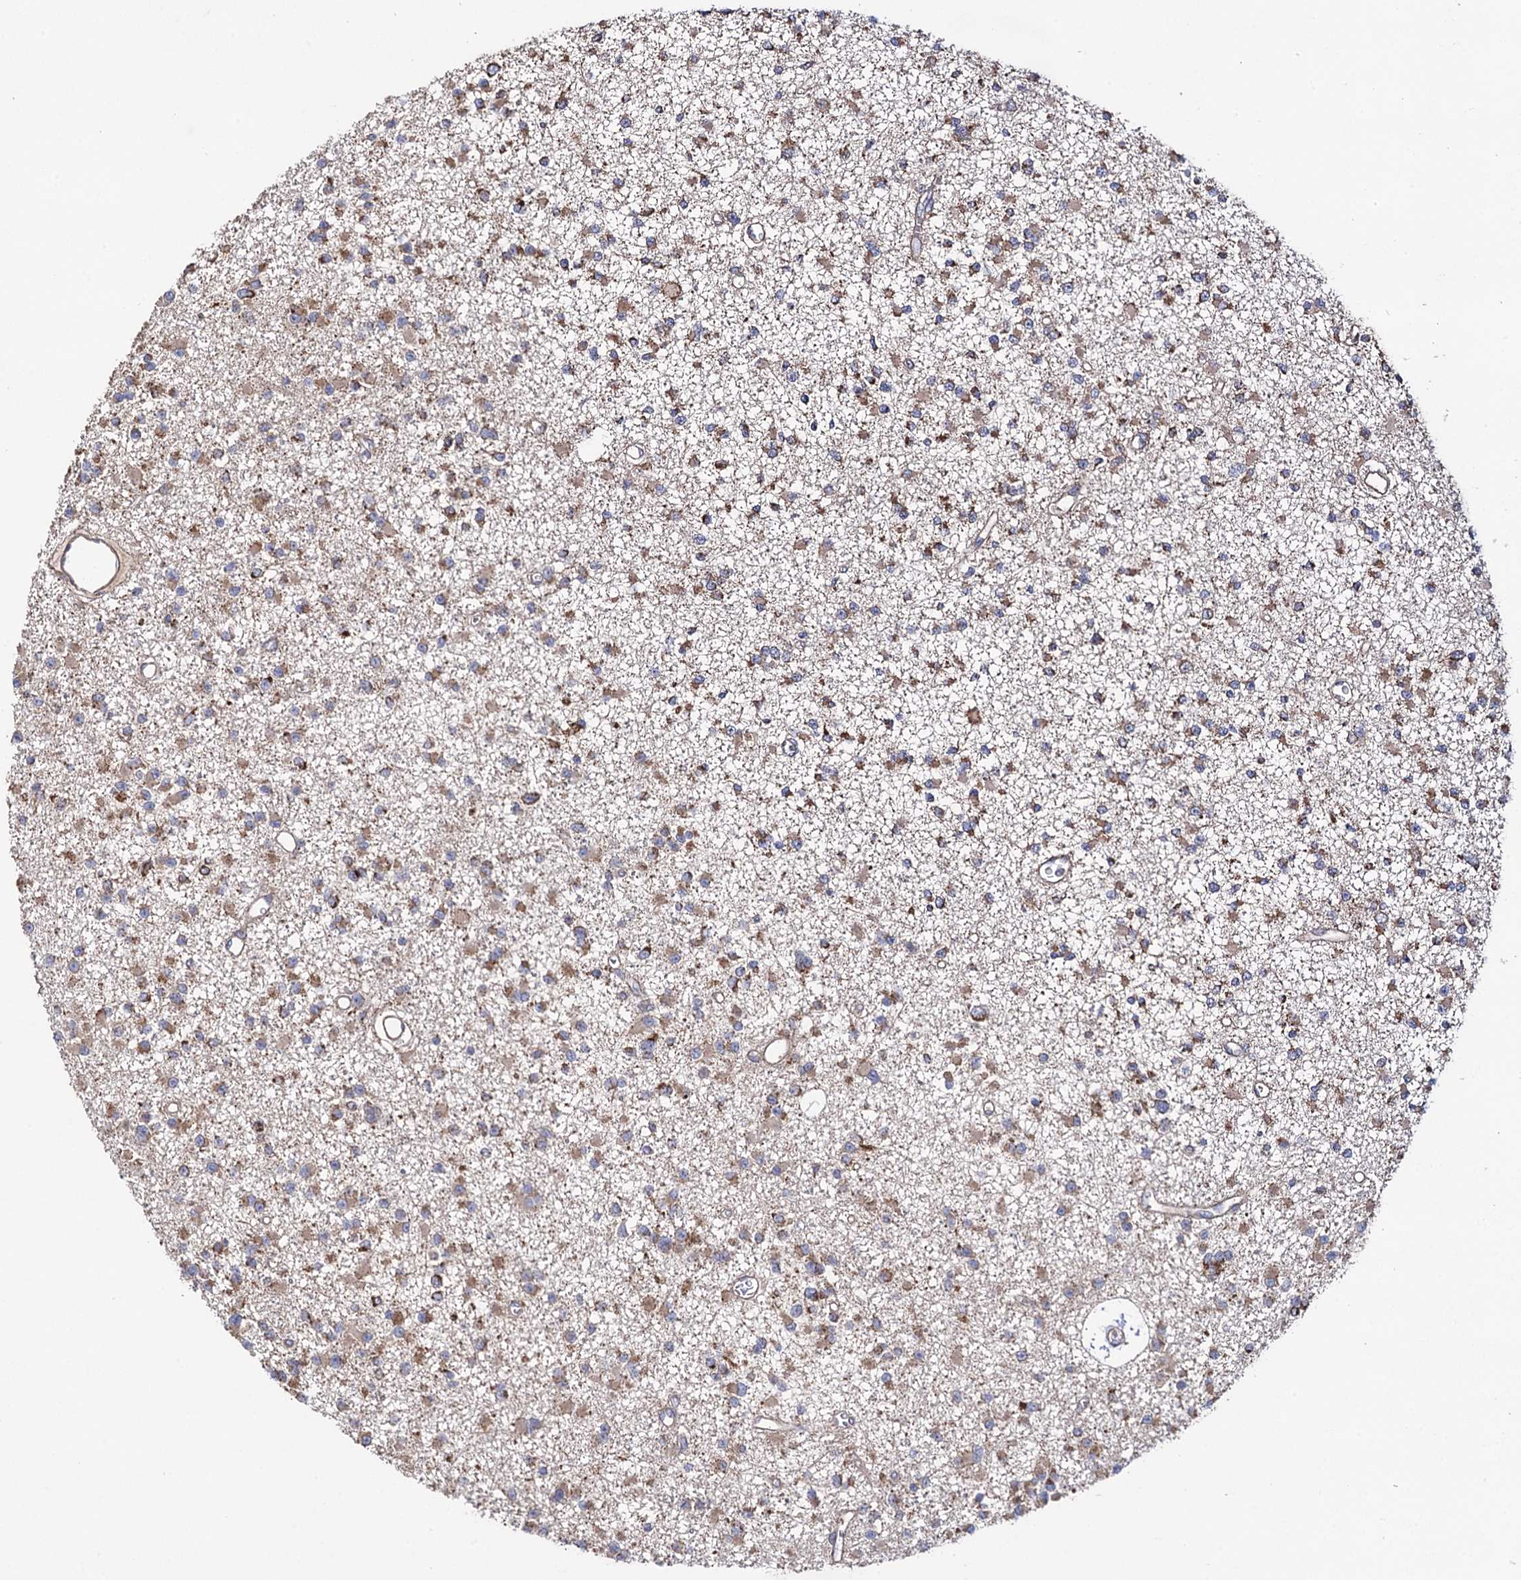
{"staining": {"intensity": "weak", "quantity": ">75%", "location": "cytoplasmic/membranous"}, "tissue": "glioma", "cell_type": "Tumor cells", "image_type": "cancer", "snomed": [{"axis": "morphology", "description": "Glioma, malignant, Low grade"}, {"axis": "topography", "description": "Brain"}], "caption": "Glioma stained with DAB immunohistochemistry (IHC) shows low levels of weak cytoplasmic/membranous staining in approximately >75% of tumor cells.", "gene": "IQCH", "patient": {"sex": "female", "age": 22}}